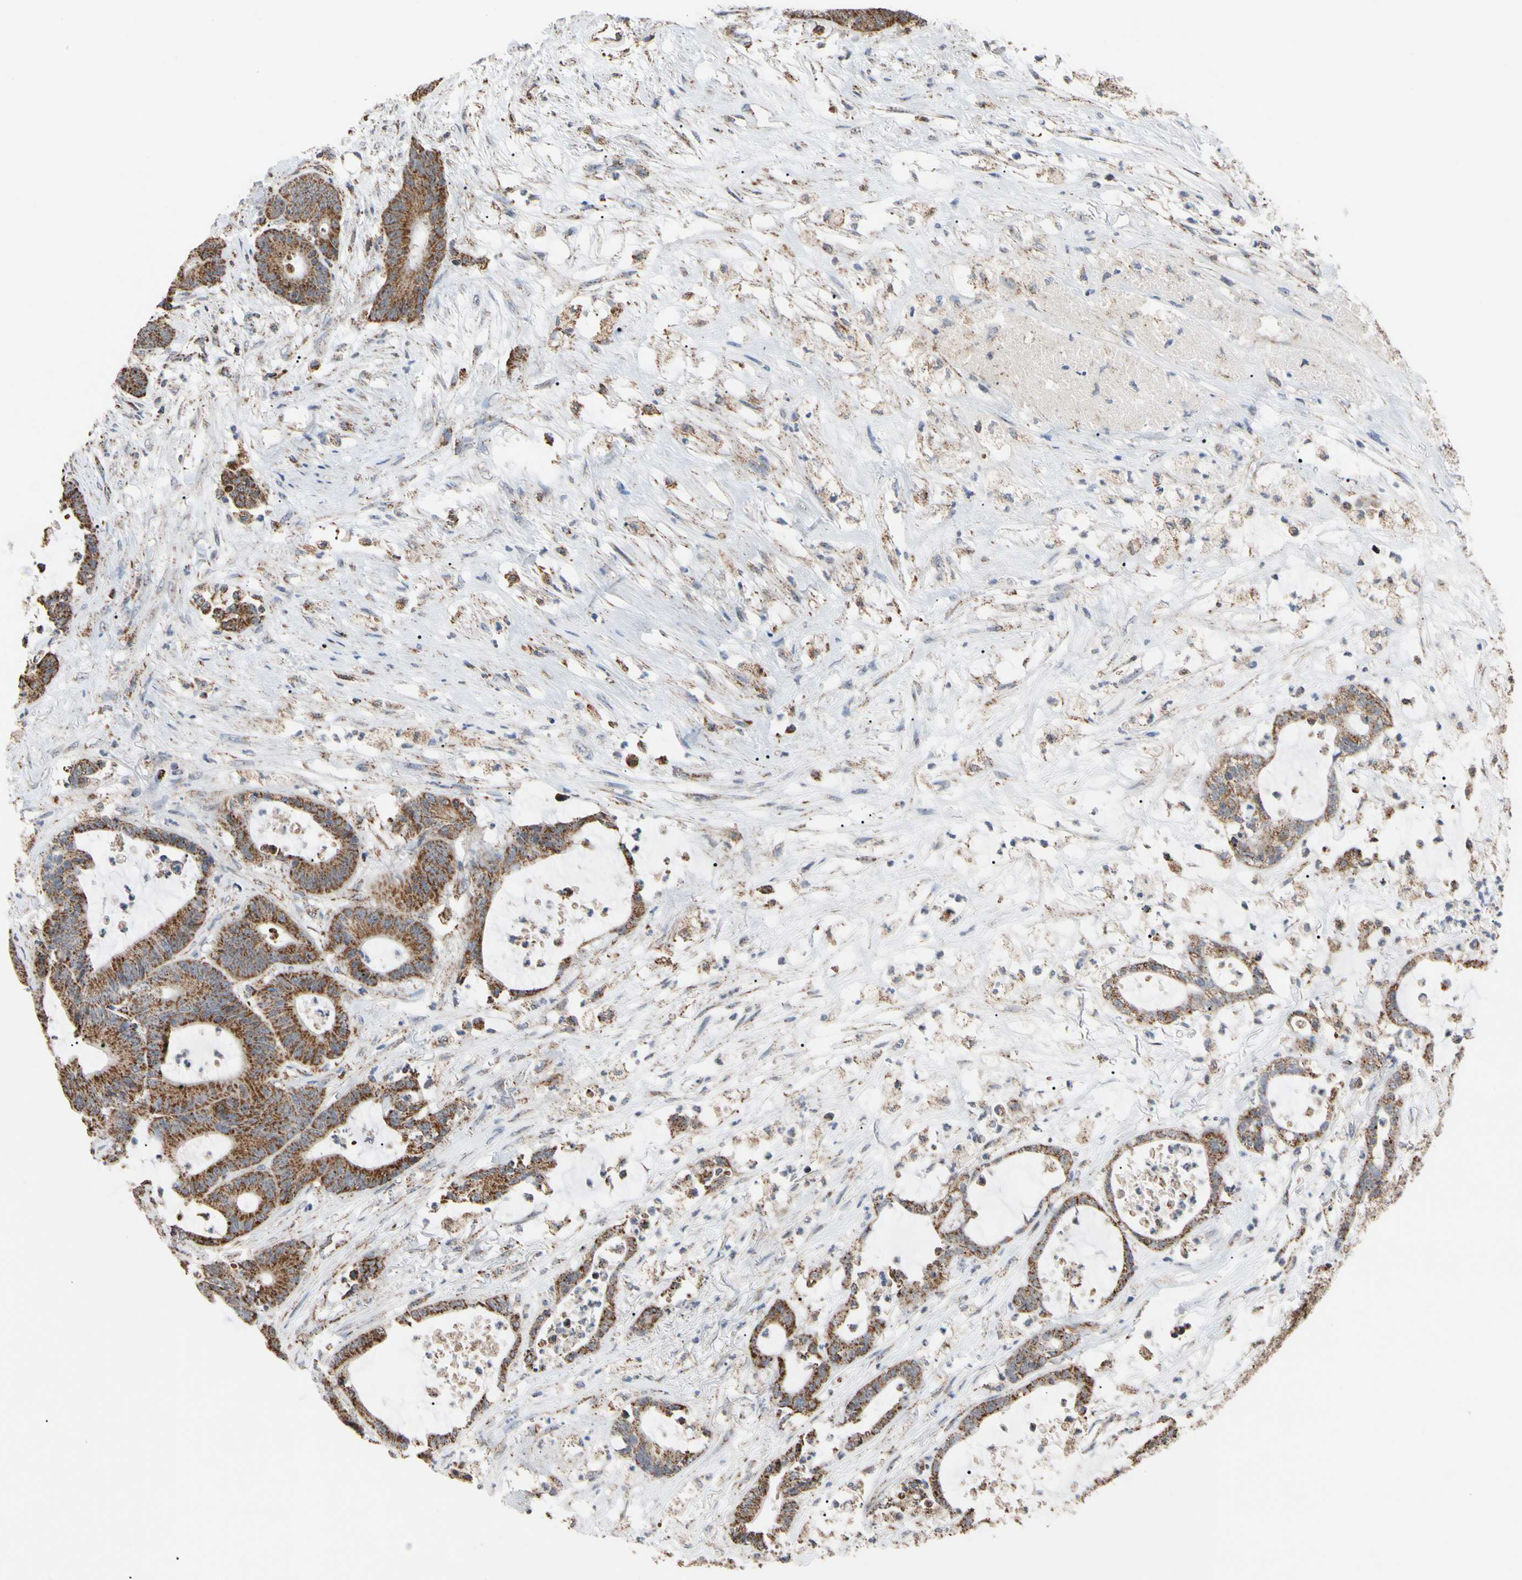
{"staining": {"intensity": "strong", "quantity": ">75%", "location": "cytoplasmic/membranous"}, "tissue": "colorectal cancer", "cell_type": "Tumor cells", "image_type": "cancer", "snomed": [{"axis": "morphology", "description": "Adenocarcinoma, NOS"}, {"axis": "topography", "description": "Colon"}], "caption": "The micrograph reveals staining of adenocarcinoma (colorectal), revealing strong cytoplasmic/membranous protein positivity (brown color) within tumor cells.", "gene": "FAM110B", "patient": {"sex": "female", "age": 84}}